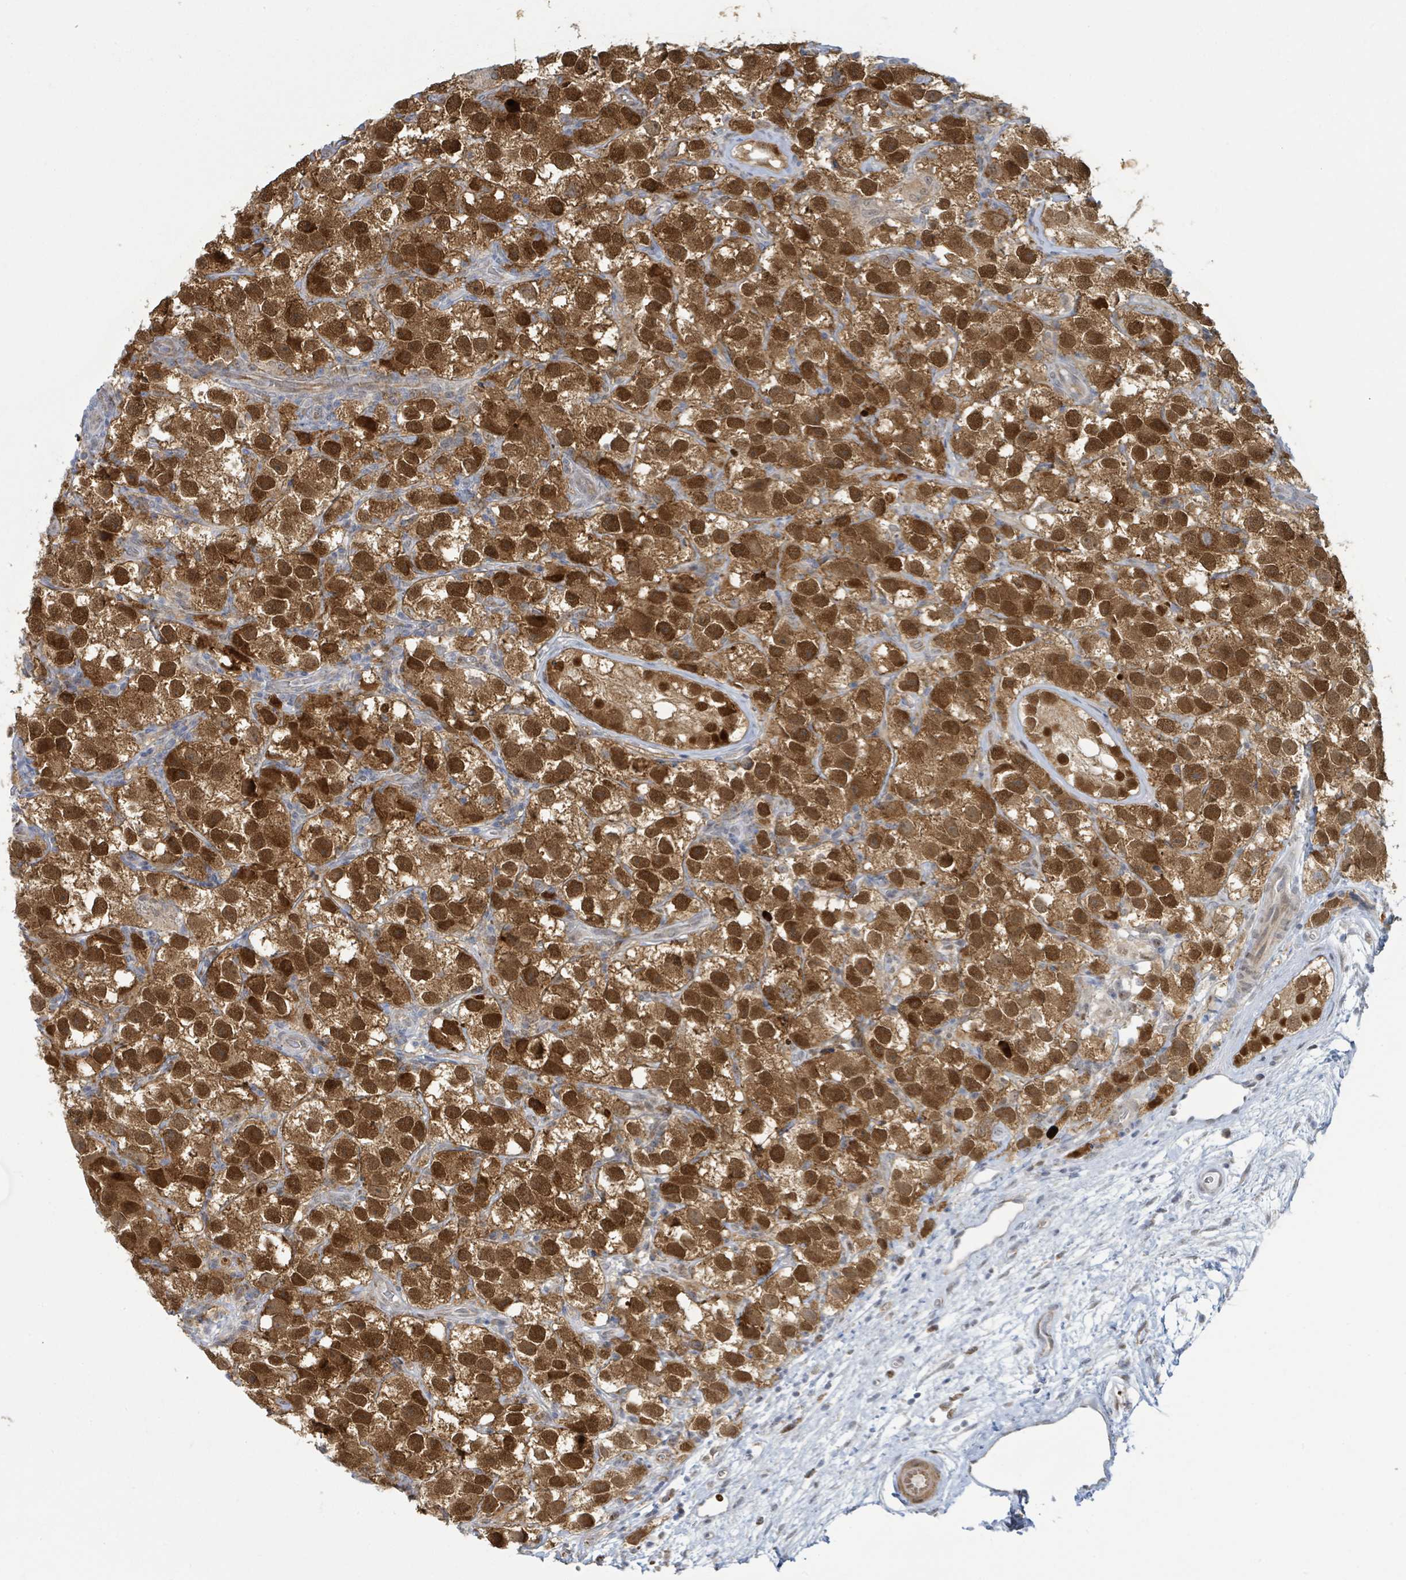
{"staining": {"intensity": "strong", "quantity": ">75%", "location": "cytoplasmic/membranous,nuclear"}, "tissue": "testis cancer", "cell_type": "Tumor cells", "image_type": "cancer", "snomed": [{"axis": "morphology", "description": "Seminoma, NOS"}, {"axis": "topography", "description": "Testis"}], "caption": "There is high levels of strong cytoplasmic/membranous and nuclear positivity in tumor cells of testis cancer (seminoma), as demonstrated by immunohistochemical staining (brown color).", "gene": "PSMB7", "patient": {"sex": "male", "age": 26}}